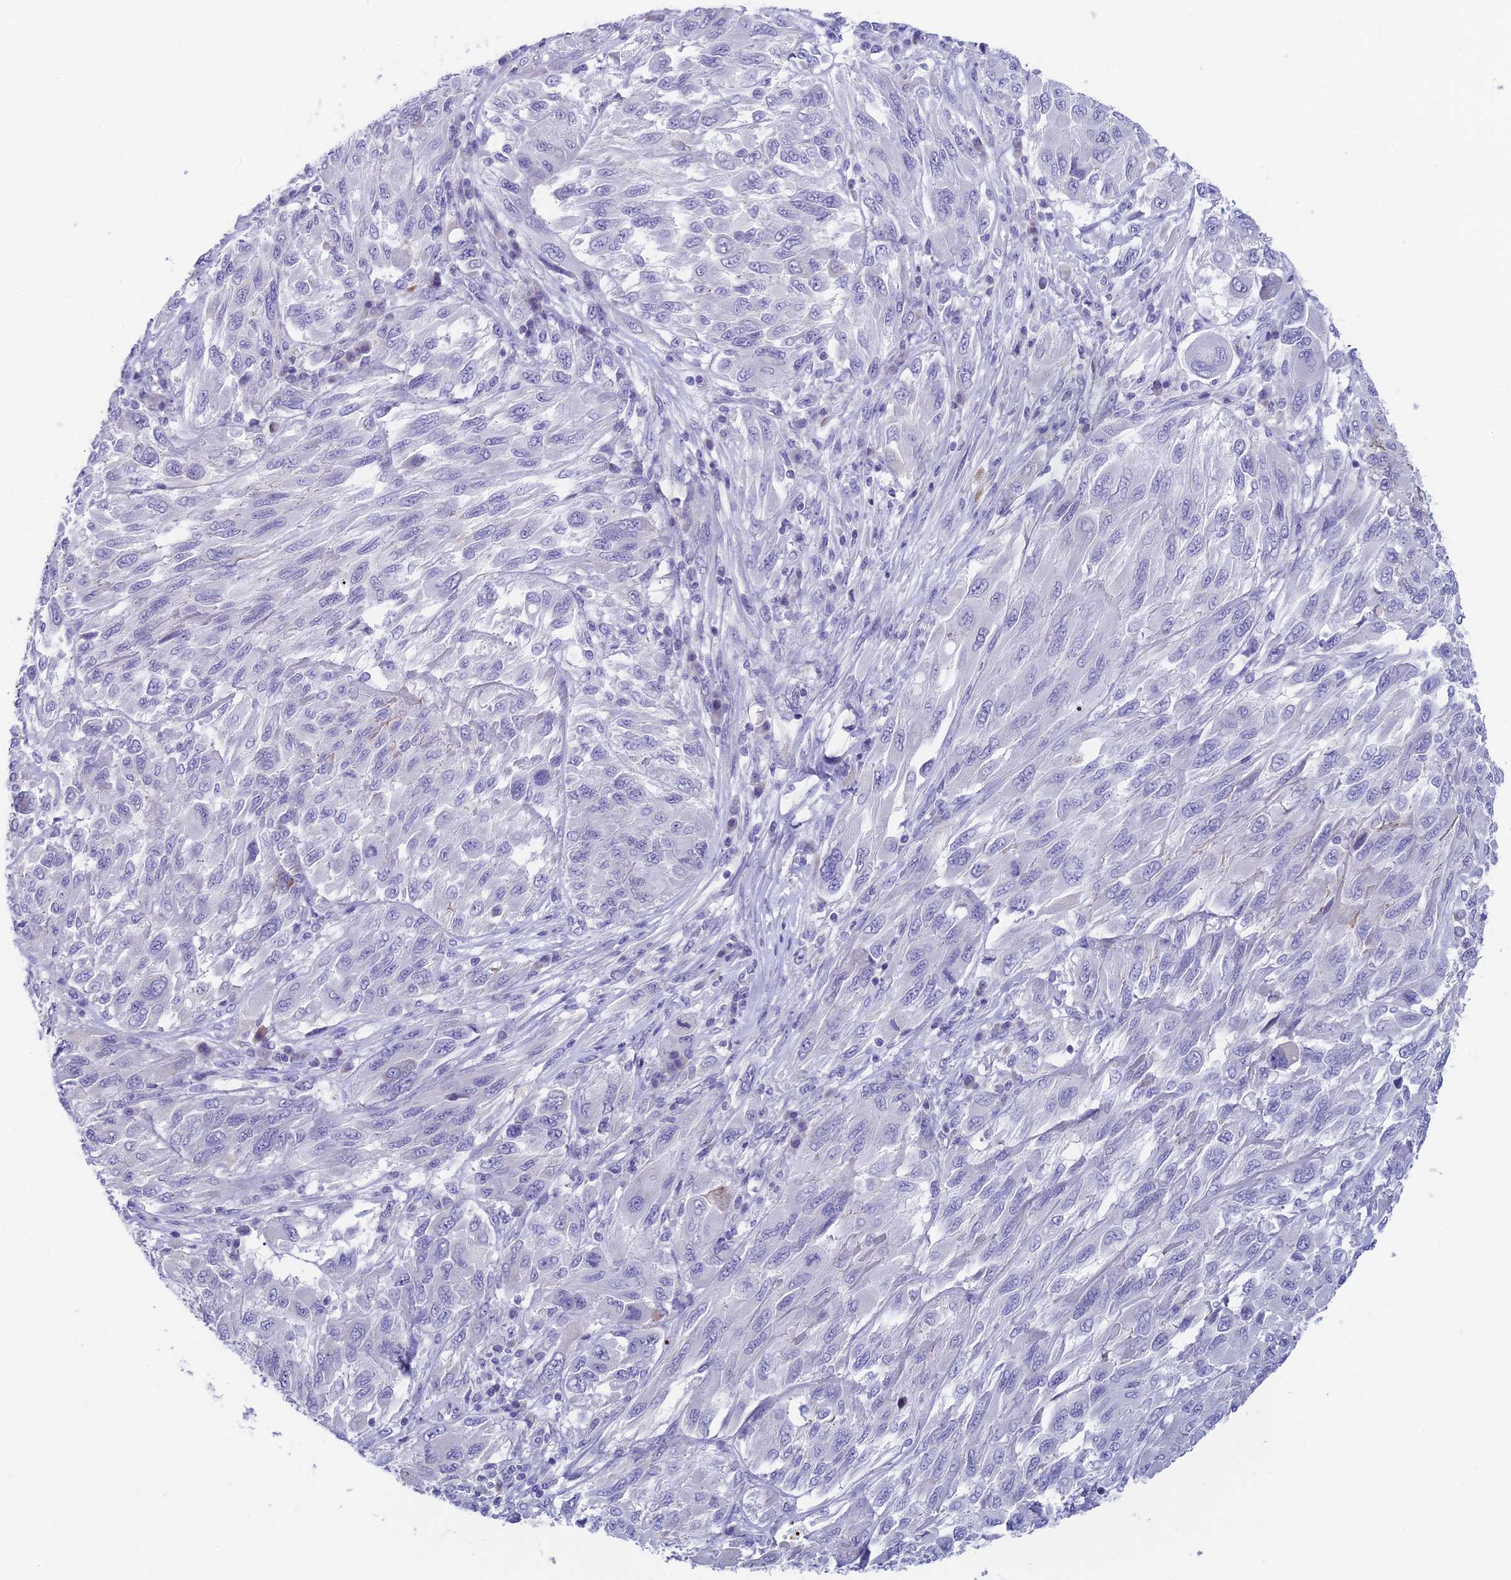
{"staining": {"intensity": "negative", "quantity": "none", "location": "none"}, "tissue": "melanoma", "cell_type": "Tumor cells", "image_type": "cancer", "snomed": [{"axis": "morphology", "description": "Malignant melanoma, NOS"}, {"axis": "topography", "description": "Skin"}], "caption": "Malignant melanoma stained for a protein using immunohistochemistry (IHC) reveals no expression tumor cells.", "gene": "REXO5", "patient": {"sex": "female", "age": 91}}